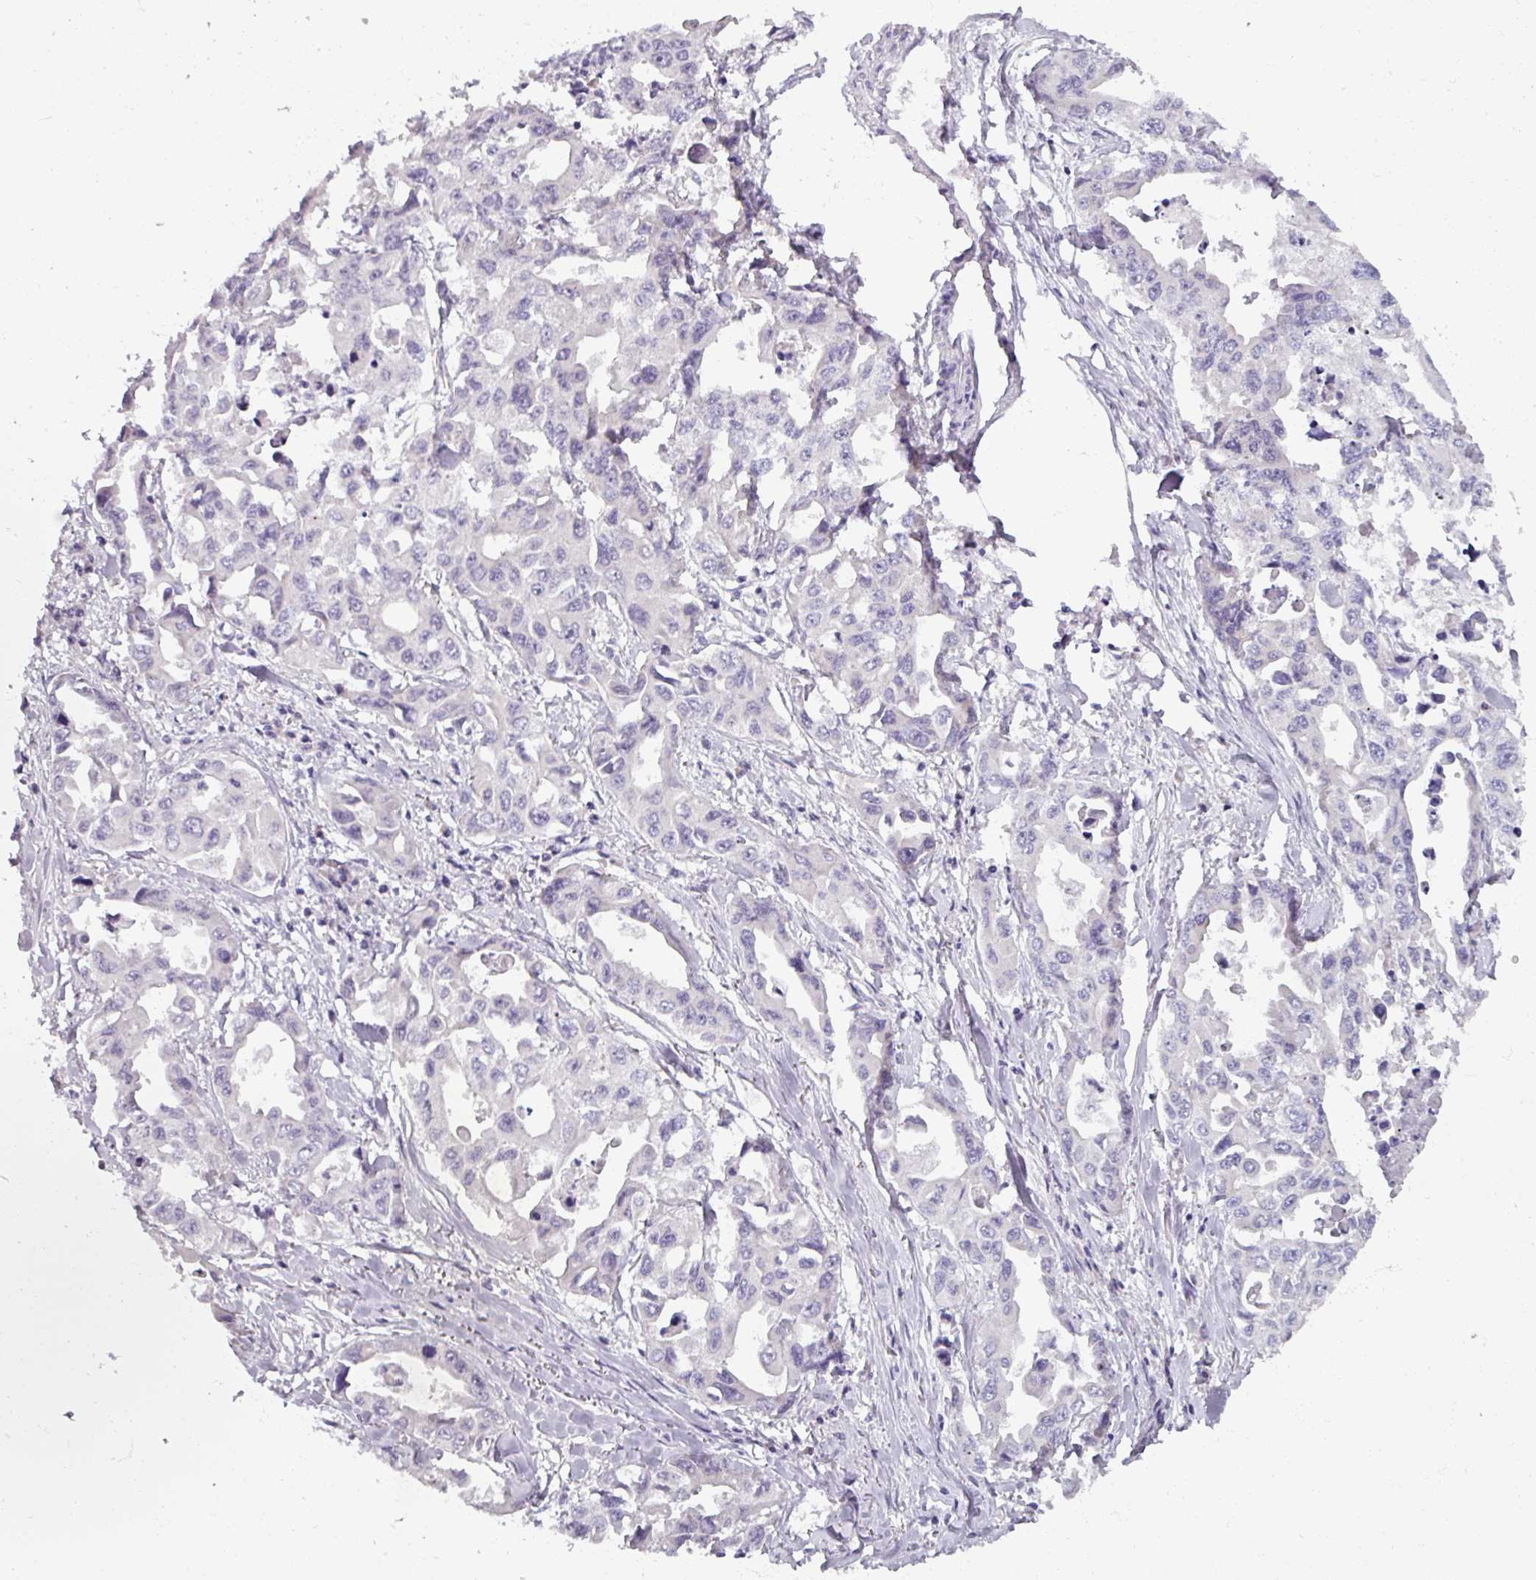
{"staining": {"intensity": "negative", "quantity": "none", "location": "none"}, "tissue": "lung cancer", "cell_type": "Tumor cells", "image_type": "cancer", "snomed": [{"axis": "morphology", "description": "Adenocarcinoma, NOS"}, {"axis": "topography", "description": "Lung"}], "caption": "A micrograph of human lung adenocarcinoma is negative for staining in tumor cells. (Stains: DAB immunohistochemistry (IHC) with hematoxylin counter stain, Microscopy: brightfield microscopy at high magnification).", "gene": "SMIM11", "patient": {"sex": "male", "age": 64}}